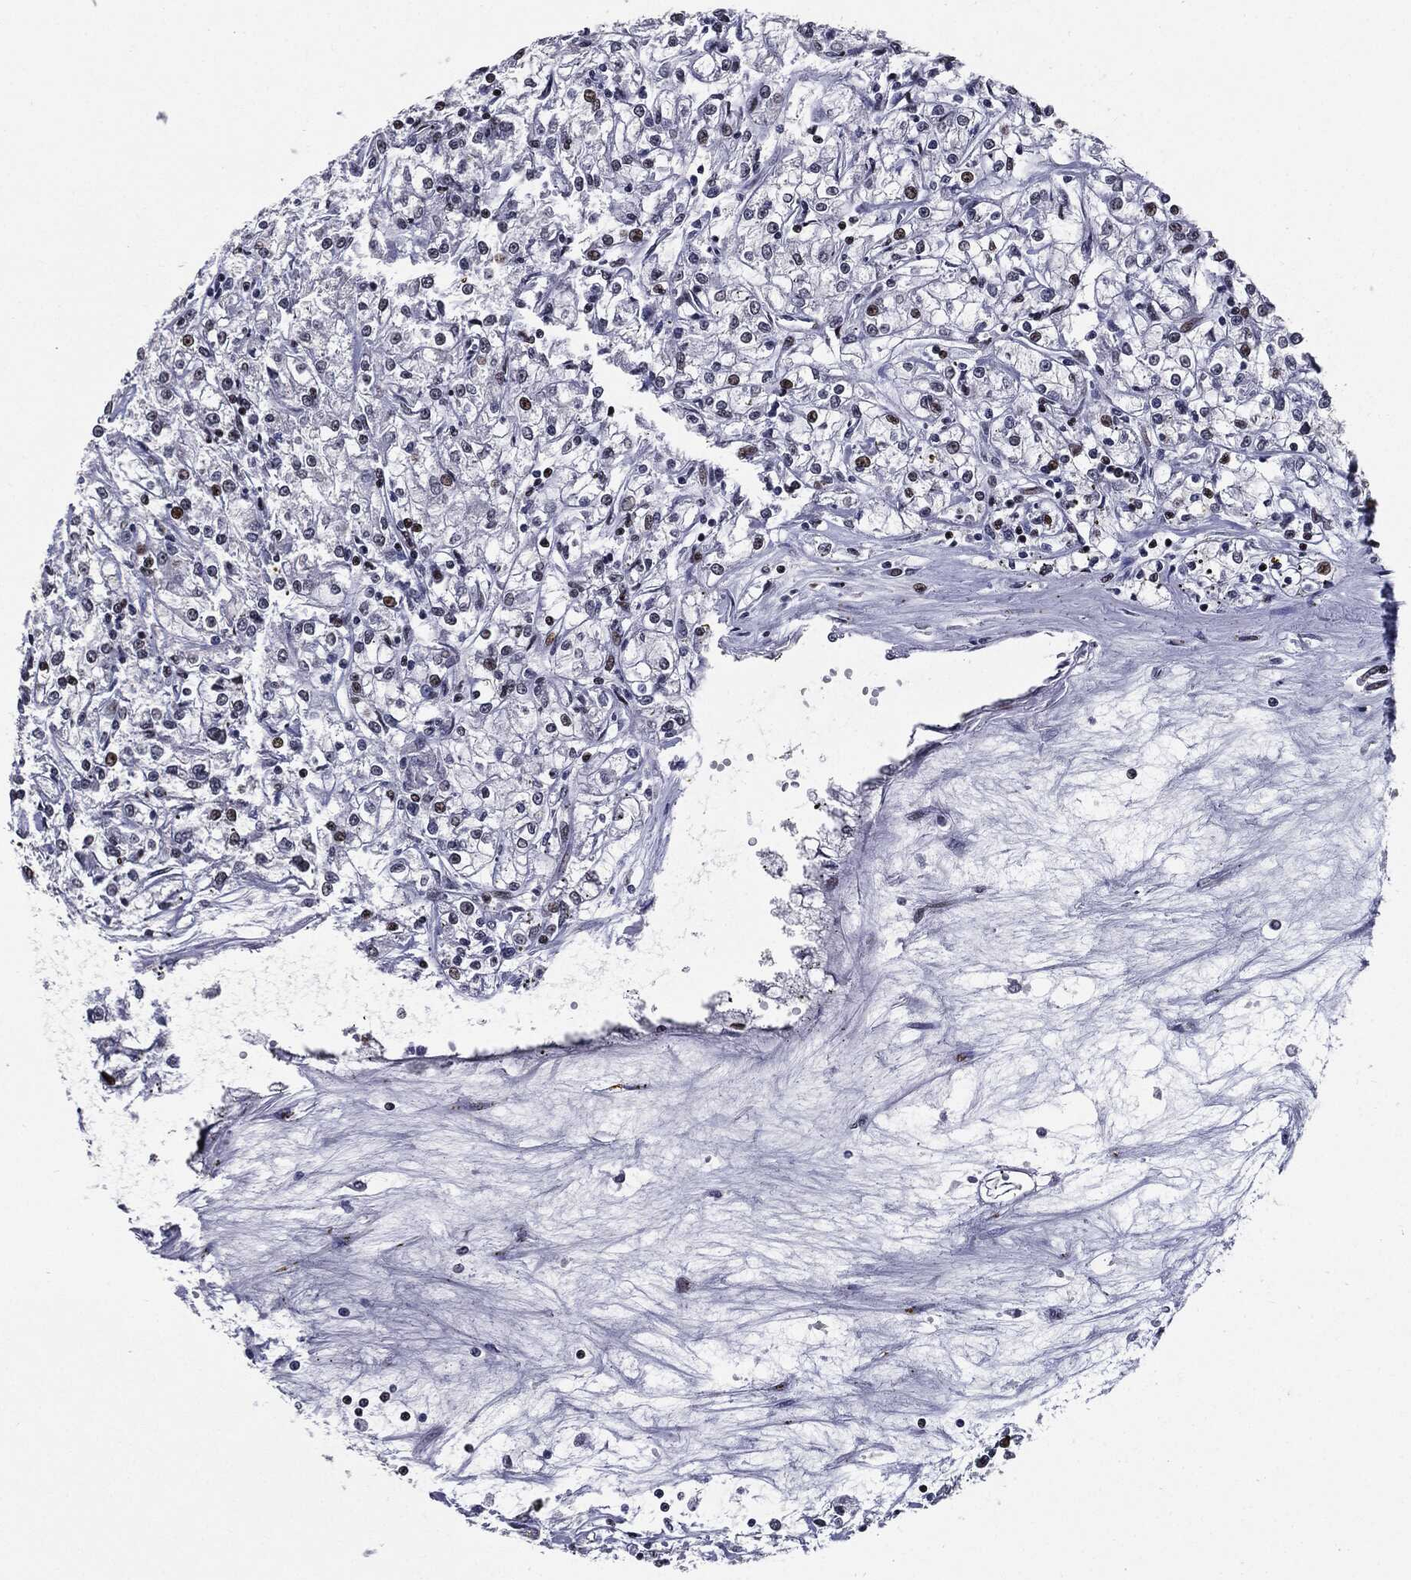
{"staining": {"intensity": "moderate", "quantity": ">75%", "location": "nuclear"}, "tissue": "renal cancer", "cell_type": "Tumor cells", "image_type": "cancer", "snomed": [{"axis": "morphology", "description": "Adenocarcinoma, NOS"}, {"axis": "topography", "description": "Kidney"}], "caption": "Moderate nuclear staining for a protein is present in approximately >75% of tumor cells of renal cancer (adenocarcinoma) using IHC.", "gene": "ZFP91", "patient": {"sex": "female", "age": 59}}